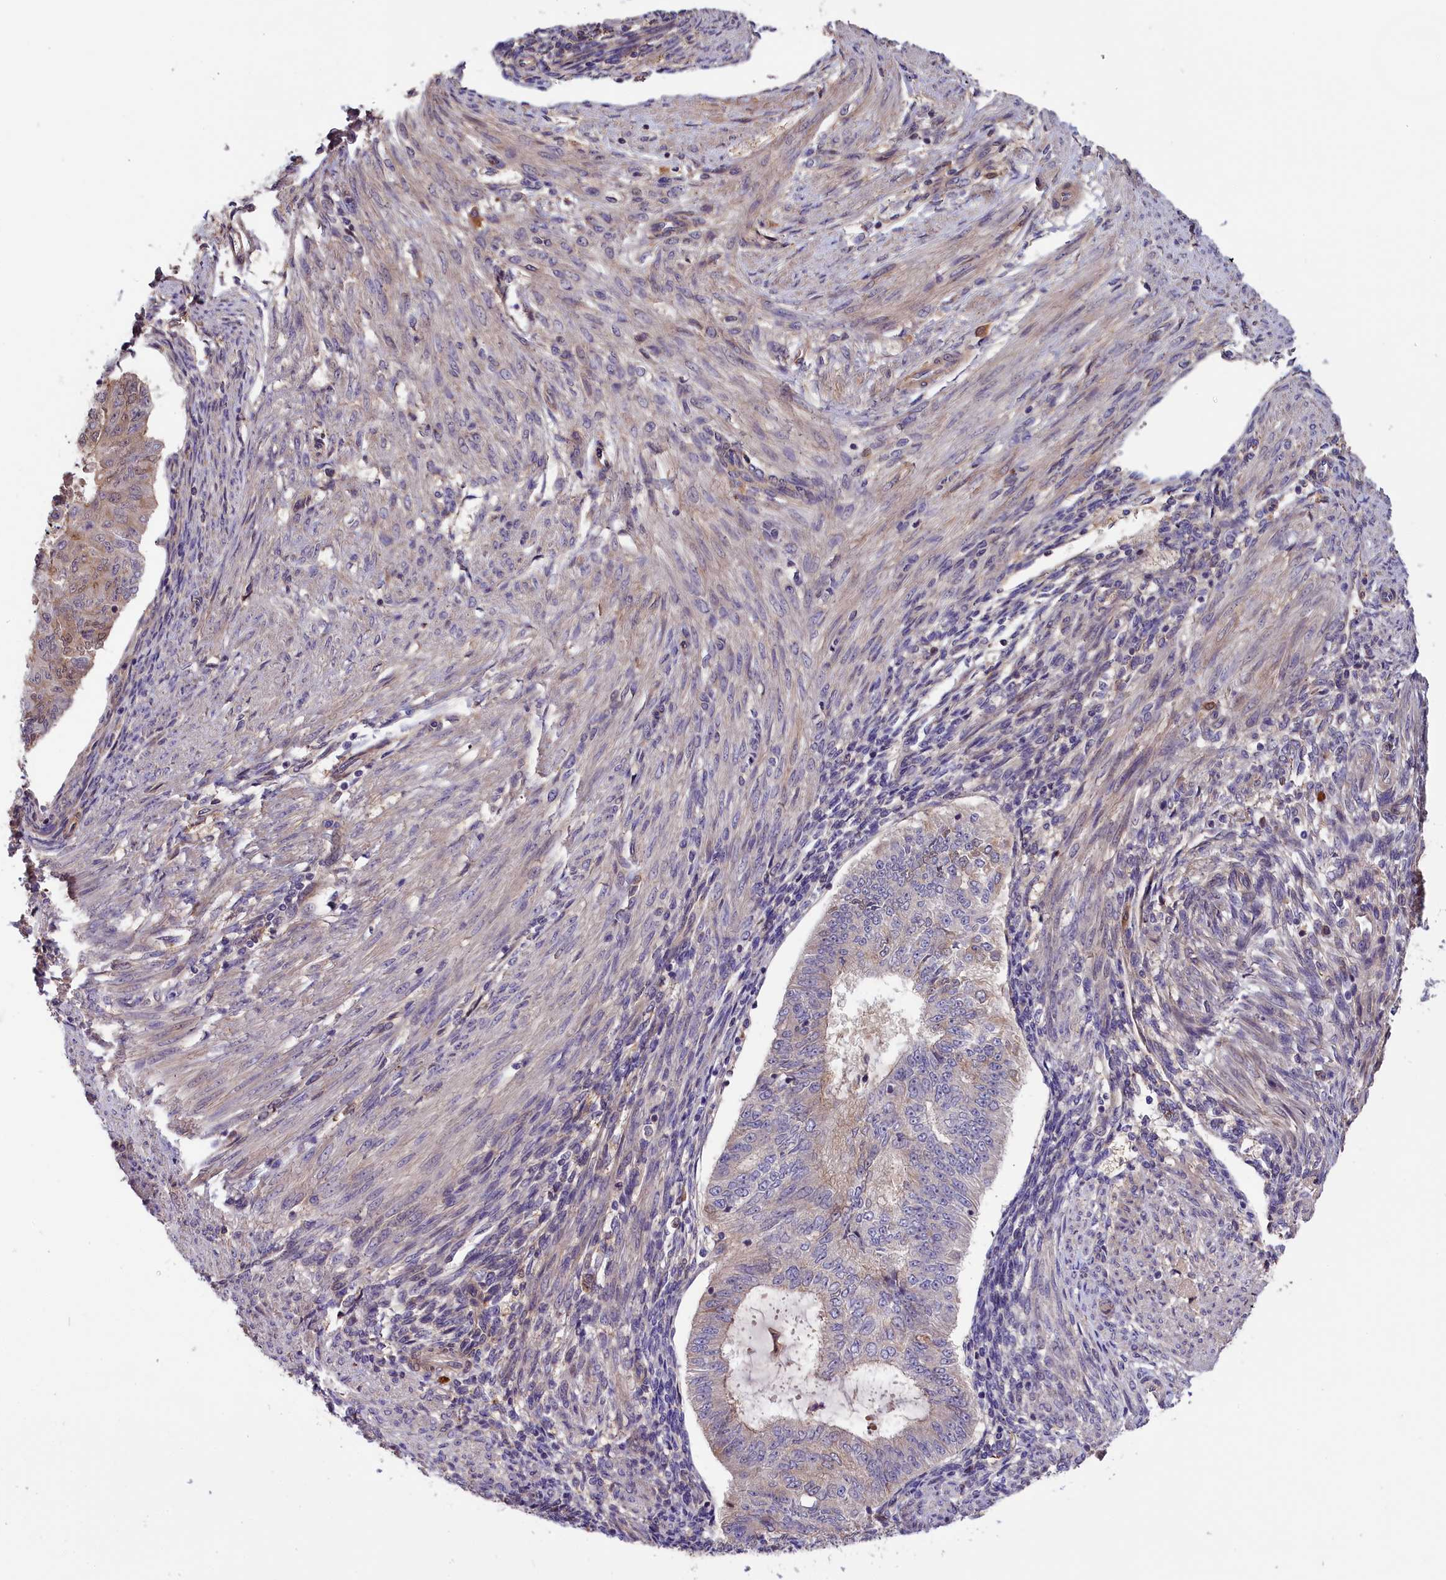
{"staining": {"intensity": "weak", "quantity": "<25%", "location": "cytoplasmic/membranous"}, "tissue": "endometrial cancer", "cell_type": "Tumor cells", "image_type": "cancer", "snomed": [{"axis": "morphology", "description": "Adenocarcinoma, NOS"}, {"axis": "topography", "description": "Endometrium"}], "caption": "Immunohistochemical staining of endometrial cancer (adenocarcinoma) reveals no significant staining in tumor cells.", "gene": "SETD6", "patient": {"sex": "female", "age": 32}}